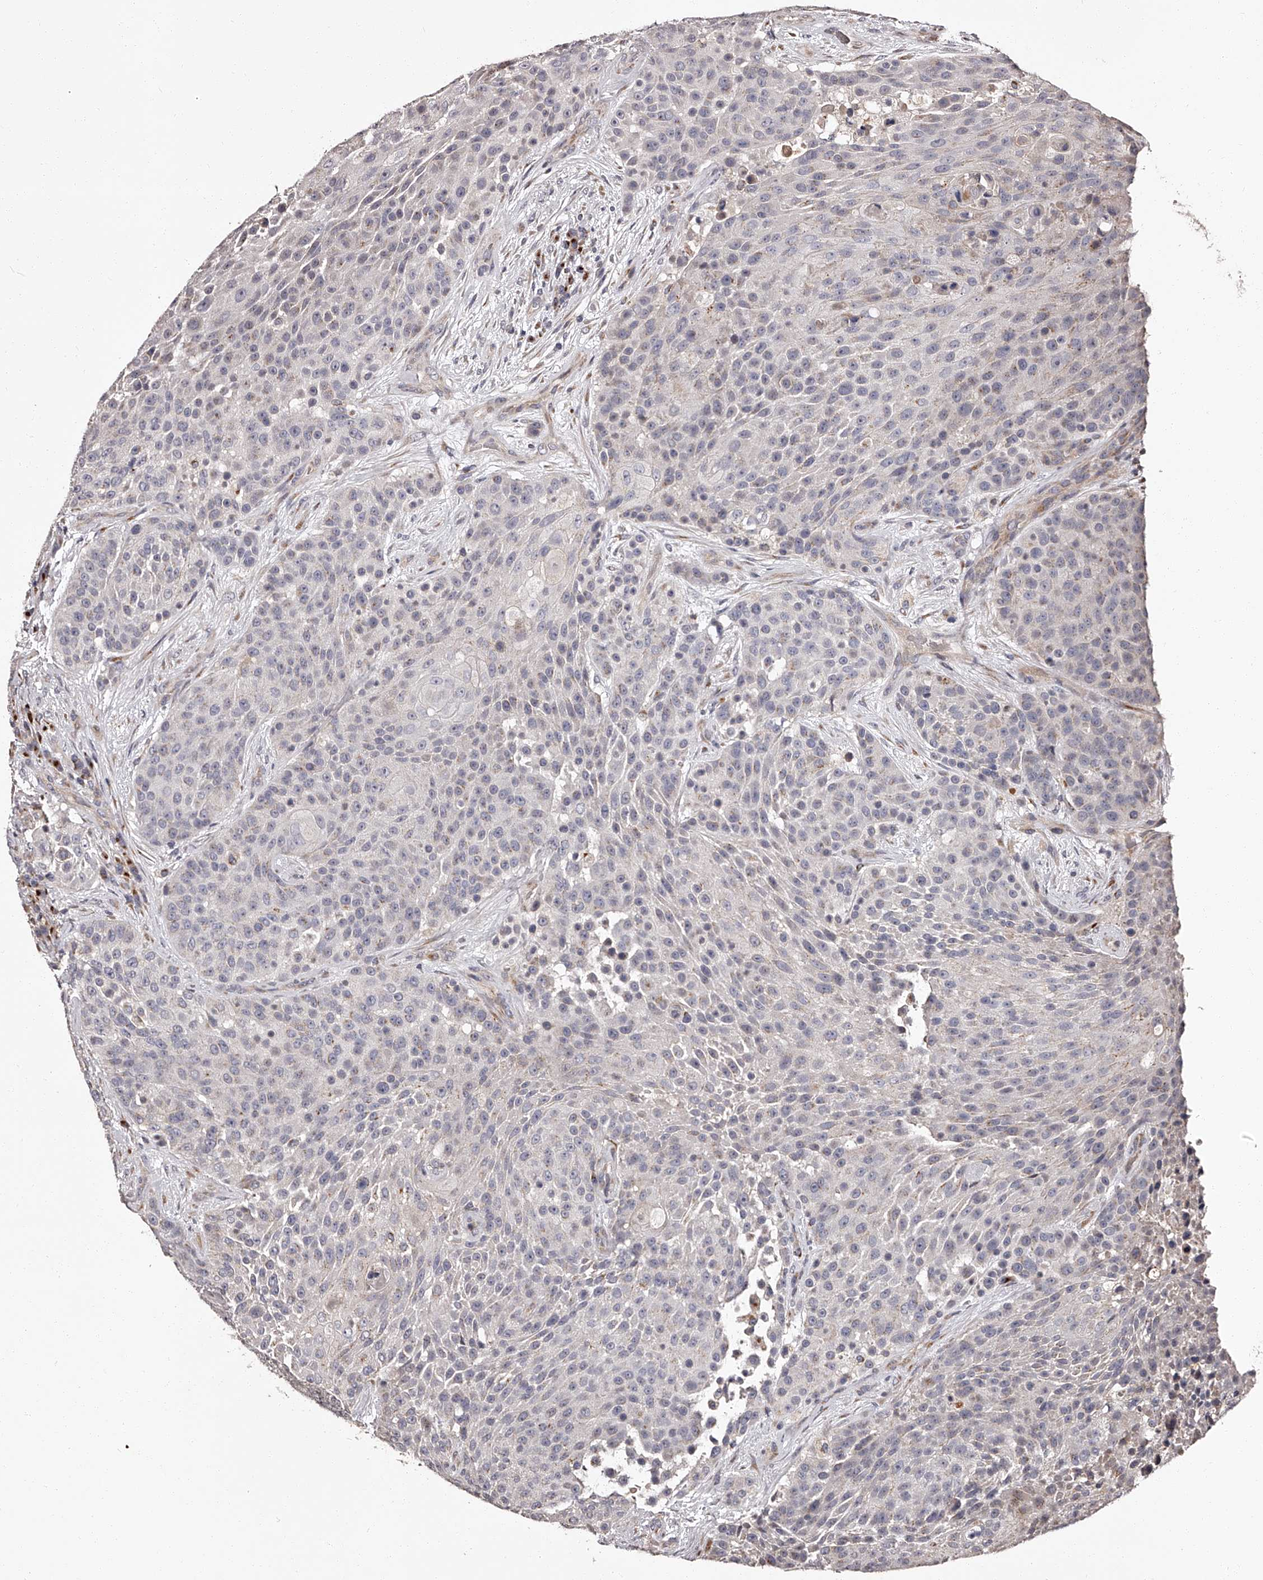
{"staining": {"intensity": "negative", "quantity": "none", "location": "none"}, "tissue": "urothelial cancer", "cell_type": "Tumor cells", "image_type": "cancer", "snomed": [{"axis": "morphology", "description": "Urothelial carcinoma, High grade"}, {"axis": "topography", "description": "Urinary bladder"}], "caption": "Immunohistochemical staining of human urothelial cancer displays no significant expression in tumor cells.", "gene": "RSC1A1", "patient": {"sex": "female", "age": 63}}